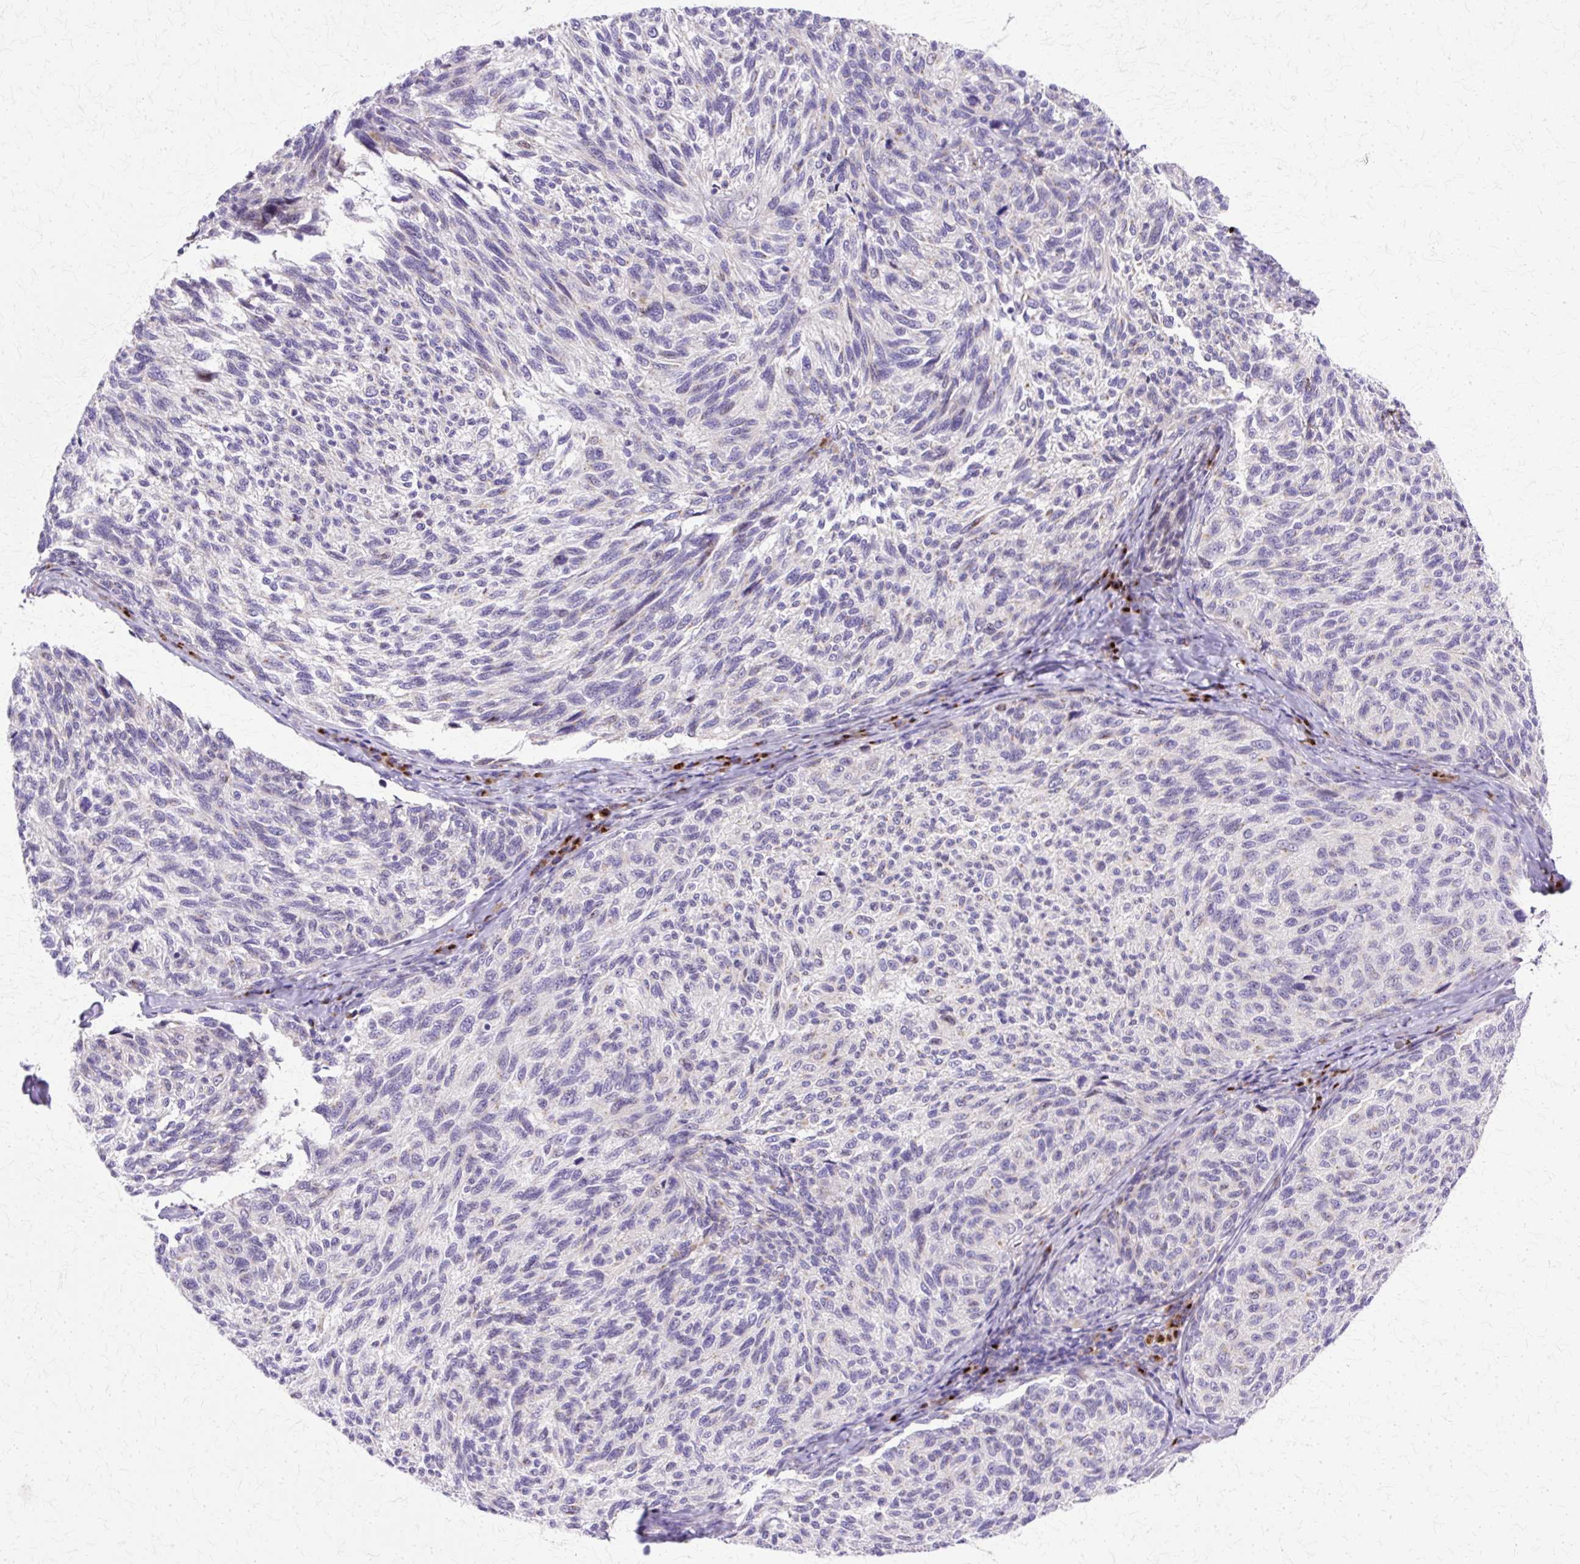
{"staining": {"intensity": "negative", "quantity": "none", "location": "none"}, "tissue": "melanoma", "cell_type": "Tumor cells", "image_type": "cancer", "snomed": [{"axis": "morphology", "description": "Malignant melanoma, NOS"}, {"axis": "topography", "description": "Skin"}], "caption": "High magnification brightfield microscopy of melanoma stained with DAB (brown) and counterstained with hematoxylin (blue): tumor cells show no significant positivity. (Stains: DAB IHC with hematoxylin counter stain, Microscopy: brightfield microscopy at high magnification).", "gene": "TBC1D3G", "patient": {"sex": "female", "age": 73}}